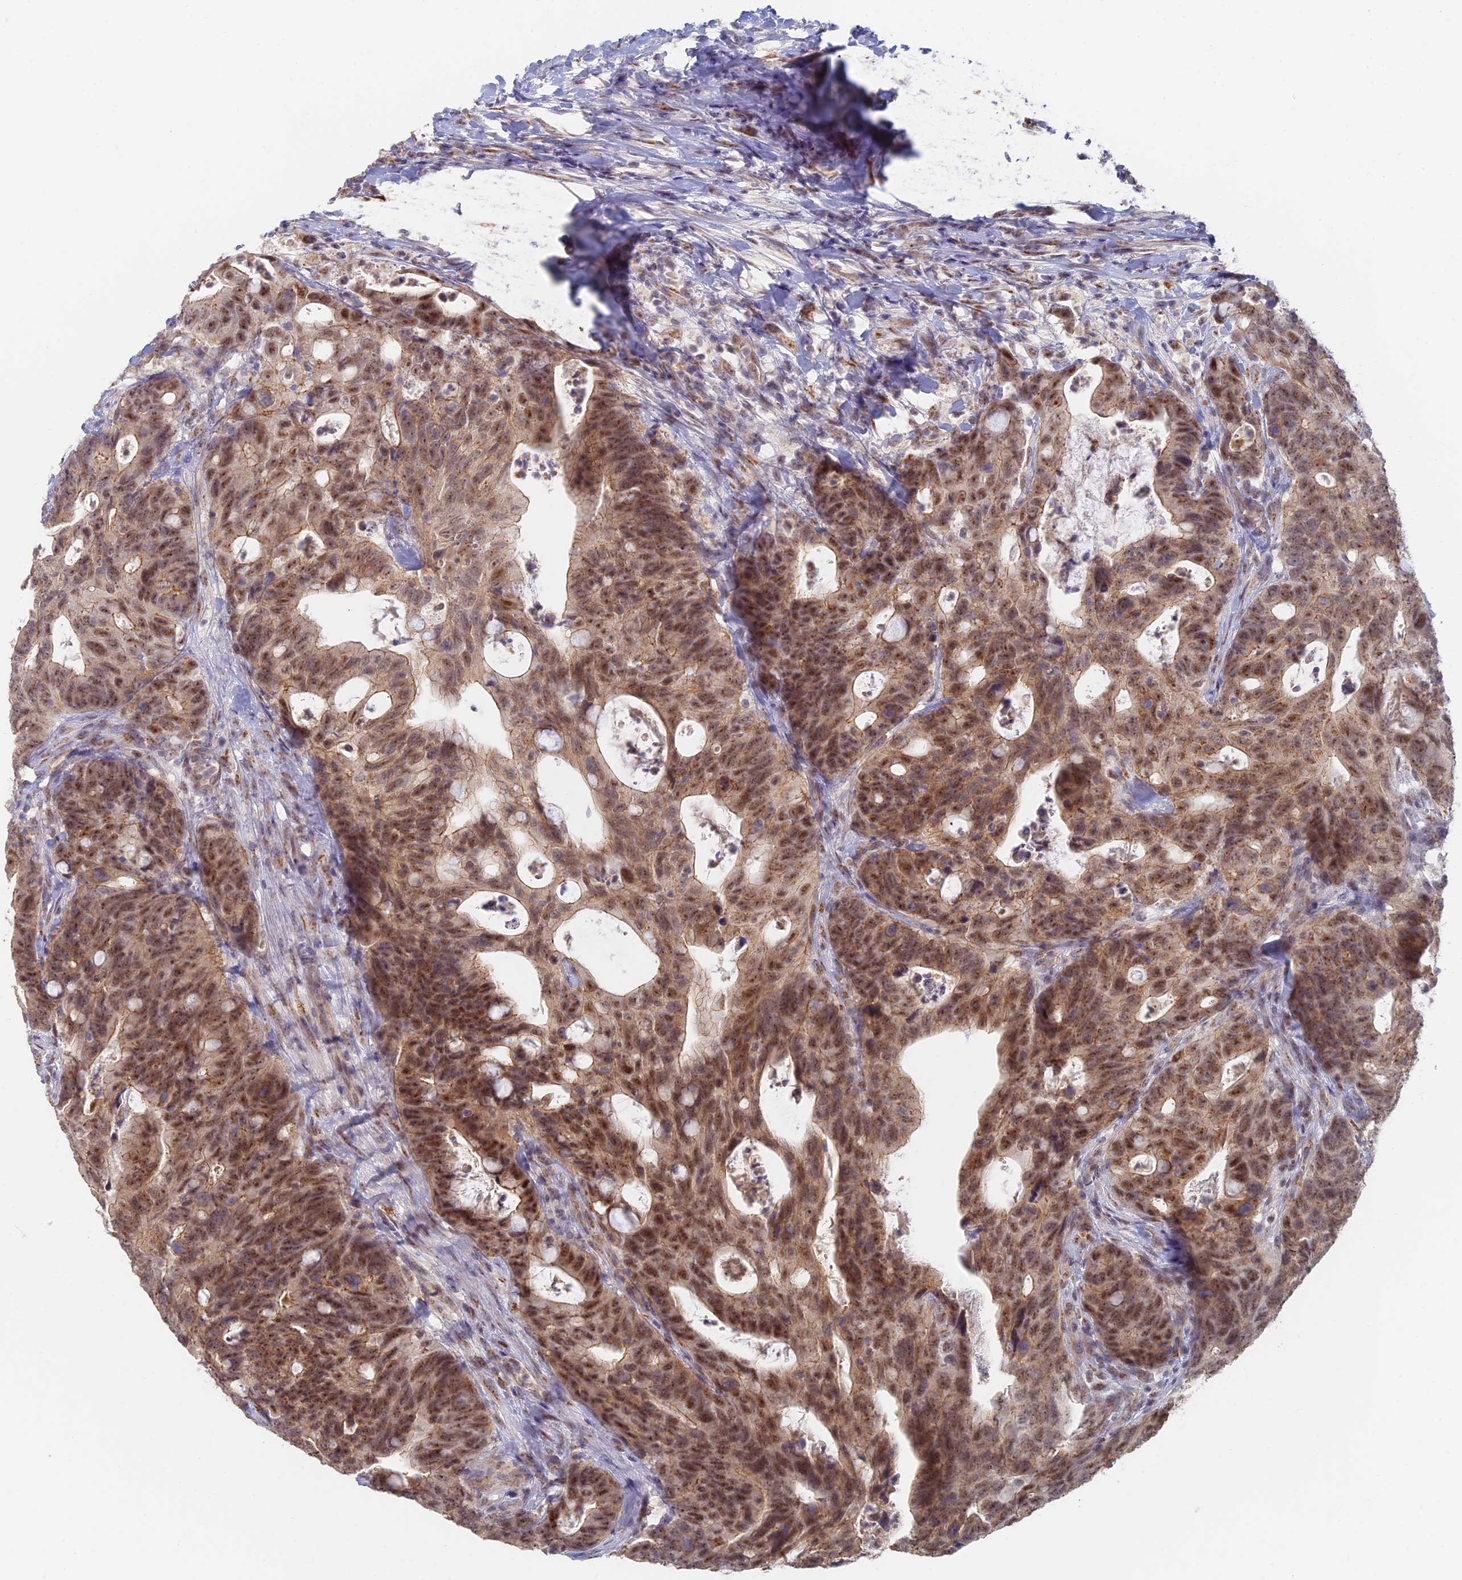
{"staining": {"intensity": "moderate", "quantity": ">75%", "location": "cytoplasmic/membranous,nuclear"}, "tissue": "colorectal cancer", "cell_type": "Tumor cells", "image_type": "cancer", "snomed": [{"axis": "morphology", "description": "Adenocarcinoma, NOS"}, {"axis": "topography", "description": "Colon"}], "caption": "Protein staining reveals moderate cytoplasmic/membranous and nuclear staining in about >75% of tumor cells in colorectal adenocarcinoma.", "gene": "GPATCH1", "patient": {"sex": "female", "age": 82}}